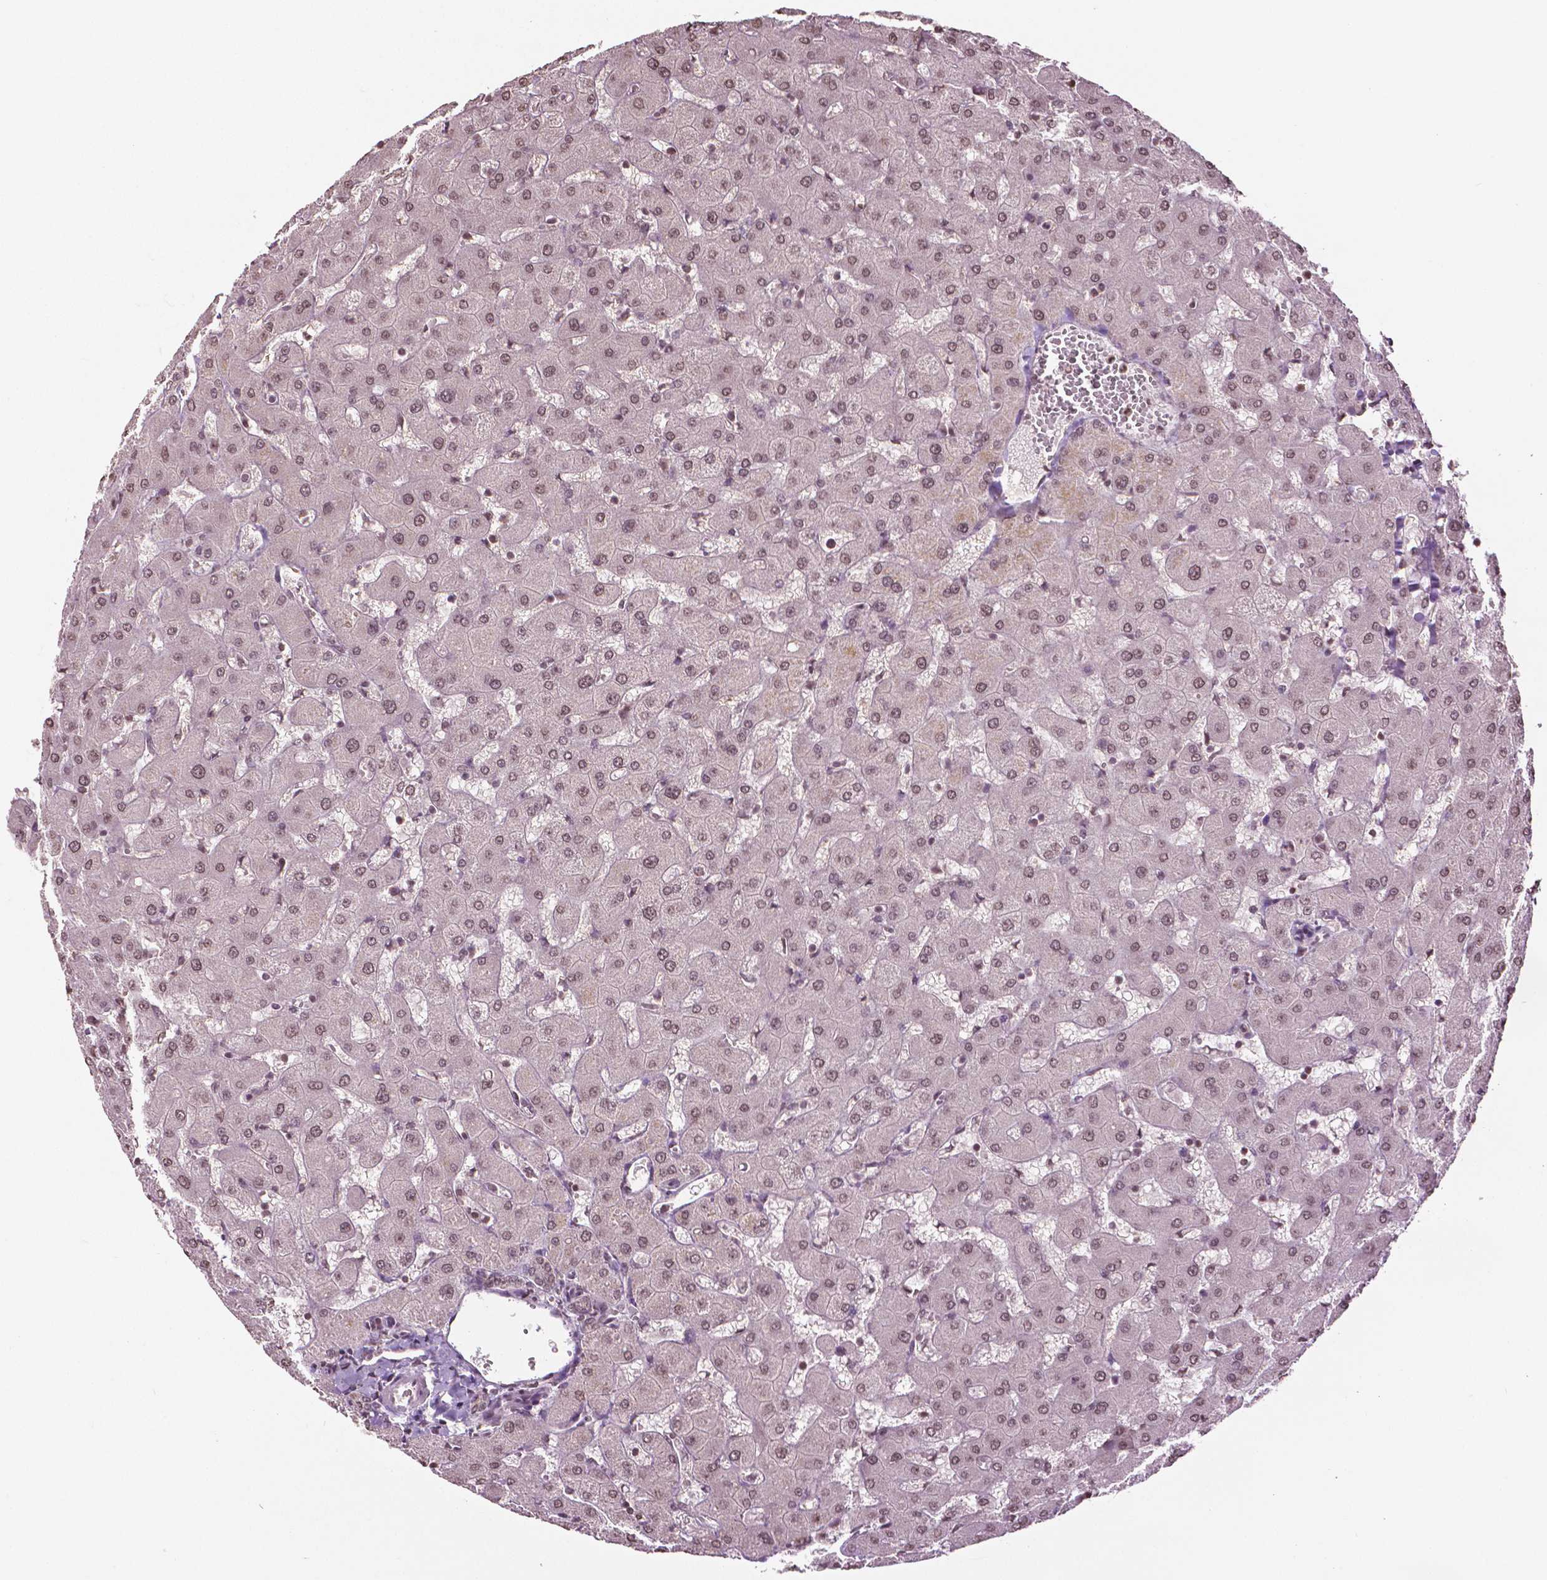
{"staining": {"intensity": "moderate", "quantity": ">75%", "location": "nuclear"}, "tissue": "liver", "cell_type": "Cholangiocytes", "image_type": "normal", "snomed": [{"axis": "morphology", "description": "Normal tissue, NOS"}, {"axis": "topography", "description": "Liver"}], "caption": "DAB (3,3'-diaminobenzidine) immunohistochemical staining of unremarkable liver reveals moderate nuclear protein staining in approximately >75% of cholangiocytes.", "gene": "DEK", "patient": {"sex": "female", "age": 63}}